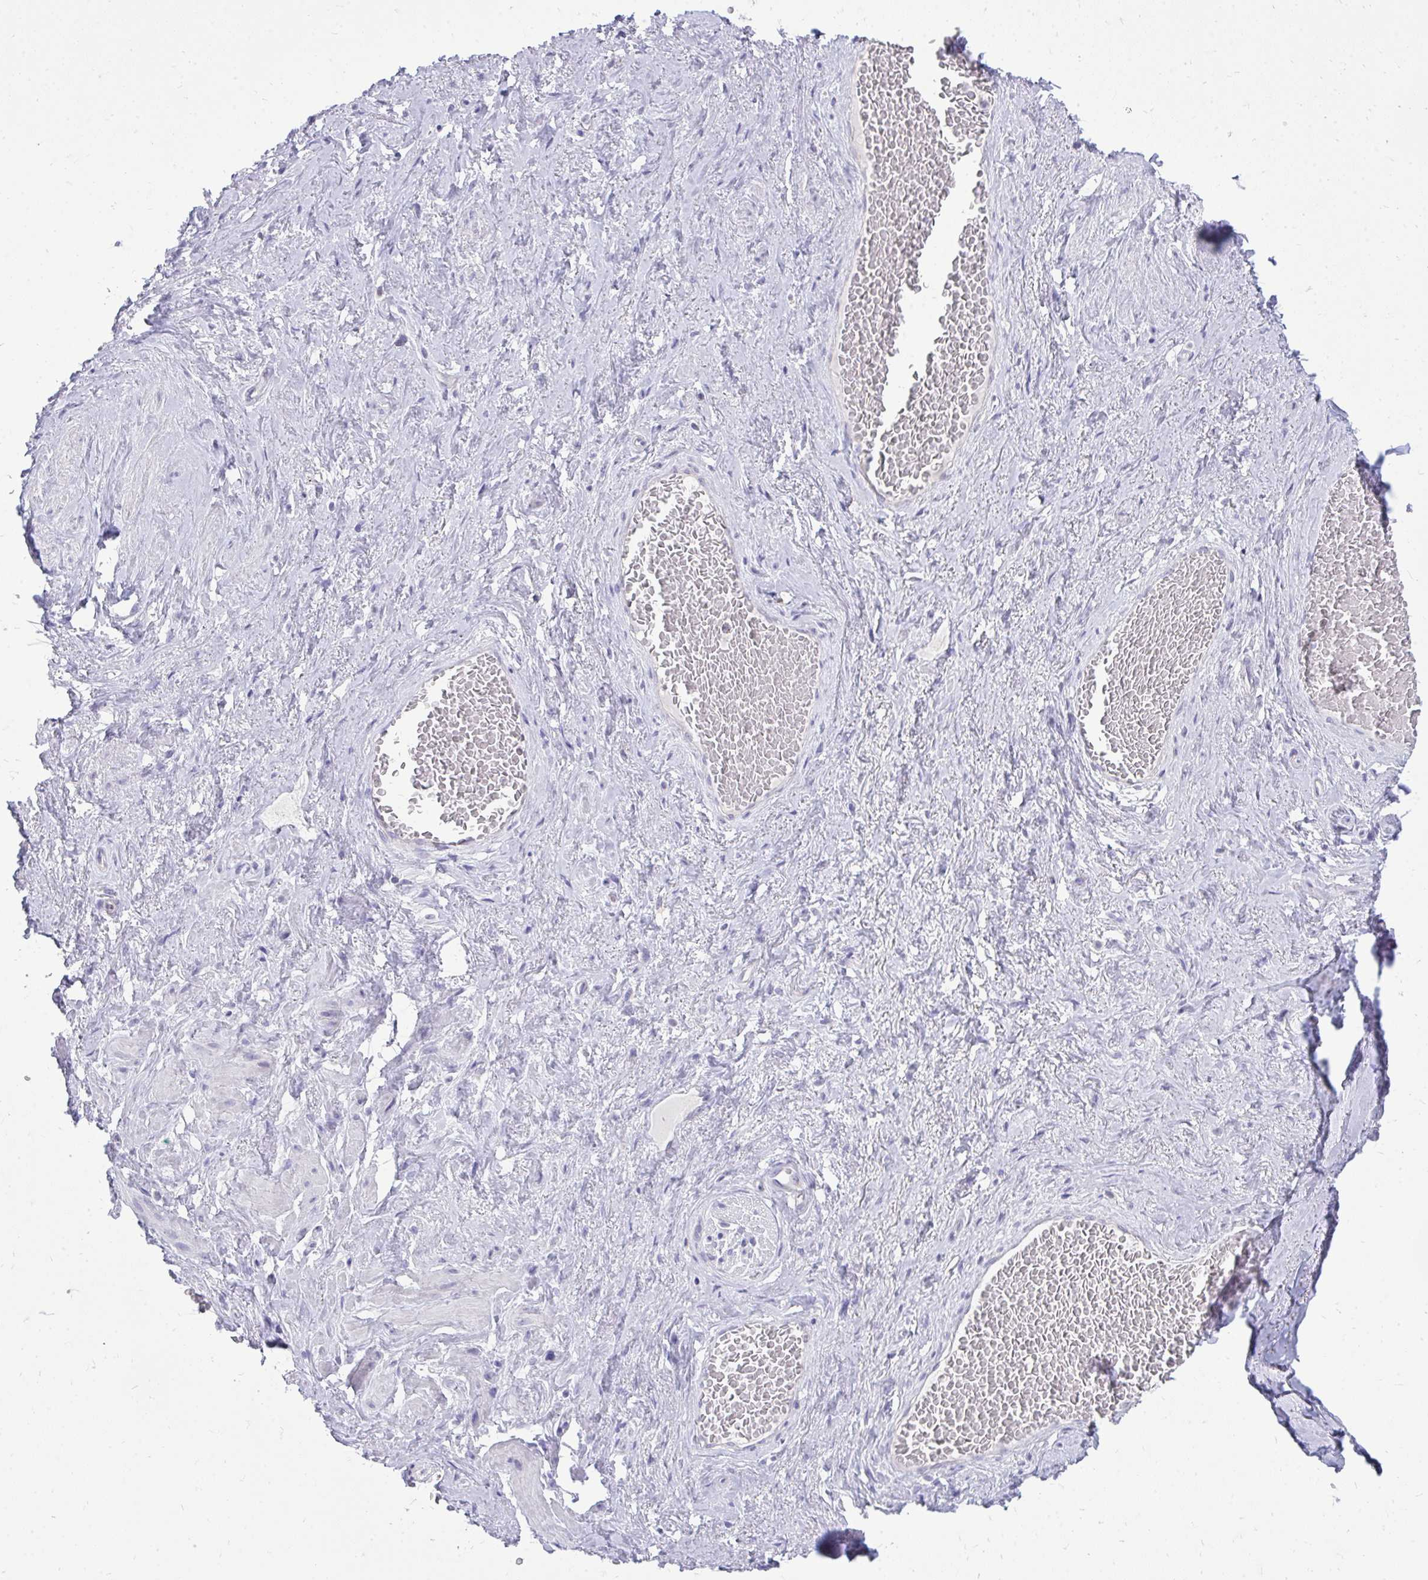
{"staining": {"intensity": "negative", "quantity": "none", "location": "none"}, "tissue": "soft tissue", "cell_type": "Fibroblasts", "image_type": "normal", "snomed": [{"axis": "morphology", "description": "Normal tissue, NOS"}, {"axis": "topography", "description": "Vagina"}, {"axis": "topography", "description": "Peripheral nerve tissue"}], "caption": "This image is of benign soft tissue stained with immunohistochemistry to label a protein in brown with the nuclei are counter-stained blue. There is no positivity in fibroblasts. (IHC, brightfield microscopy, high magnification).", "gene": "SPTBN2", "patient": {"sex": "female", "age": 71}}